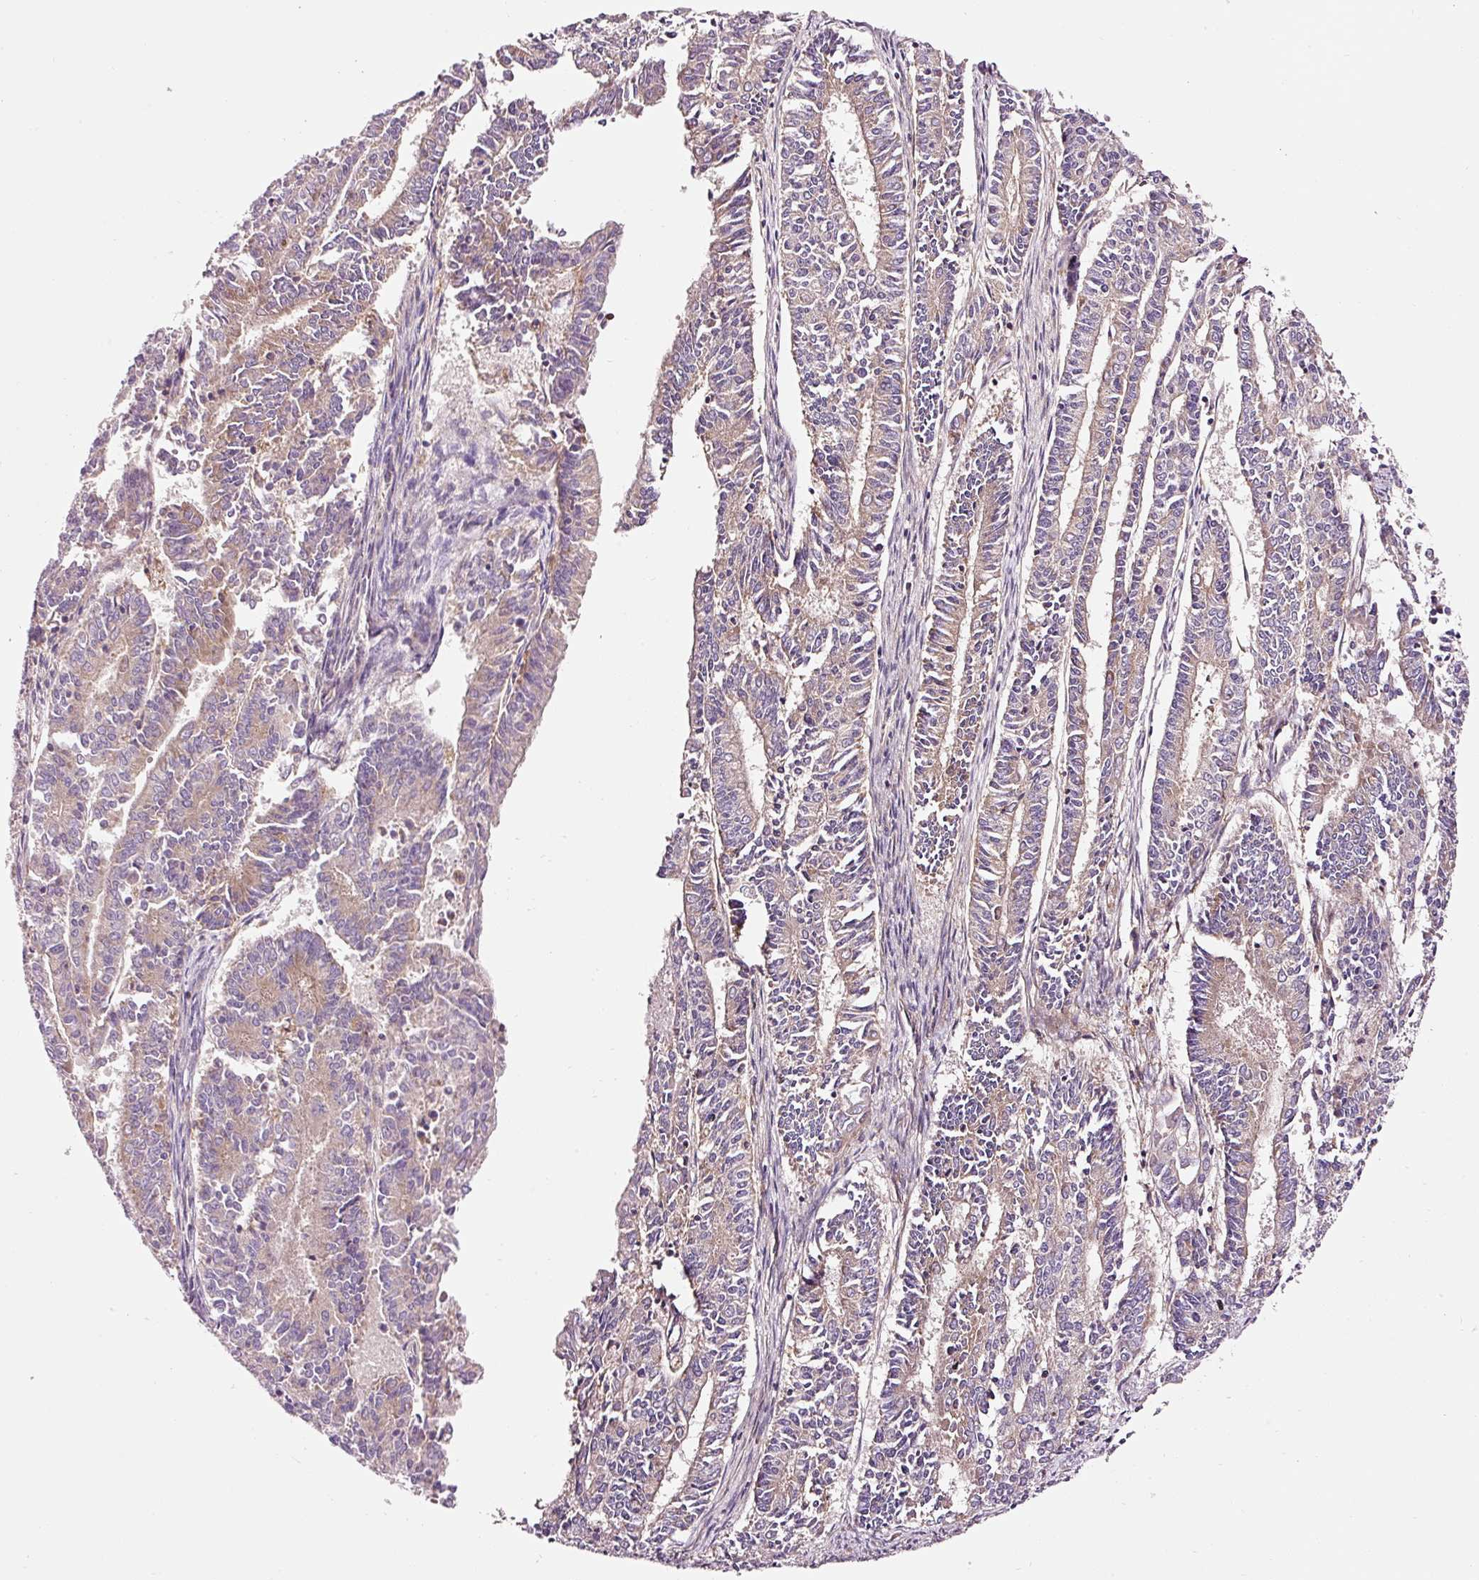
{"staining": {"intensity": "weak", "quantity": "25%-75%", "location": "cytoplasmic/membranous"}, "tissue": "endometrial cancer", "cell_type": "Tumor cells", "image_type": "cancer", "snomed": [{"axis": "morphology", "description": "Adenocarcinoma, NOS"}, {"axis": "topography", "description": "Endometrium"}], "caption": "Immunohistochemistry (IHC) (DAB) staining of human adenocarcinoma (endometrial) displays weak cytoplasmic/membranous protein staining in about 25%-75% of tumor cells. The protein is shown in brown color, while the nuclei are stained blue.", "gene": "NAPA", "patient": {"sex": "female", "age": 59}}